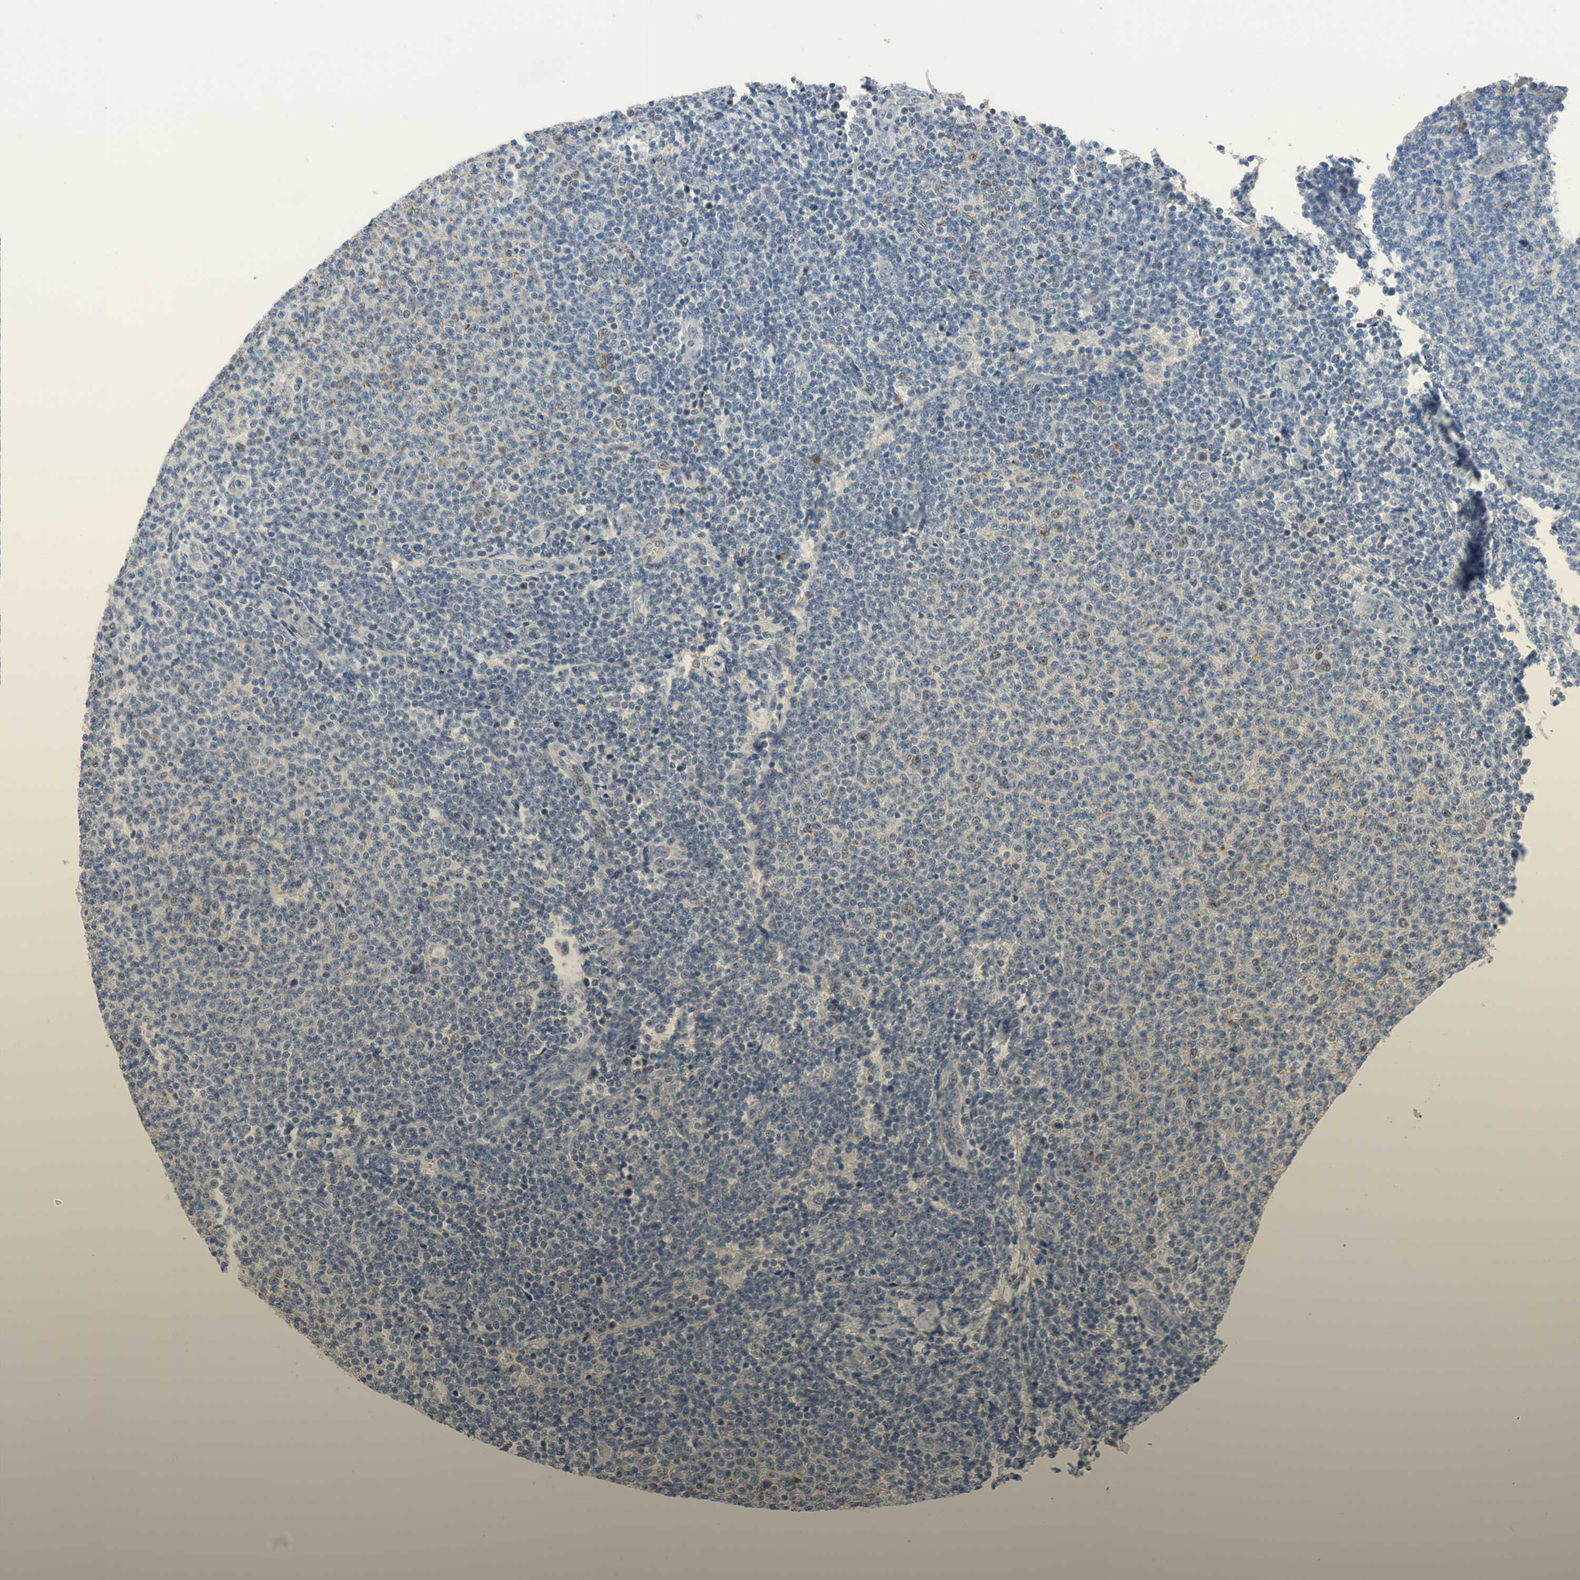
{"staining": {"intensity": "weak", "quantity": "<25%", "location": "nuclear"}, "tissue": "lymphoma", "cell_type": "Tumor cells", "image_type": "cancer", "snomed": [{"axis": "morphology", "description": "Malignant lymphoma, non-Hodgkin's type, Low grade"}, {"axis": "topography", "description": "Lymph node"}], "caption": "IHC micrograph of neoplastic tissue: human low-grade malignant lymphoma, non-Hodgkin's type stained with DAB exhibits no significant protein expression in tumor cells.", "gene": "LHX9", "patient": {"sex": "male", "age": 66}}